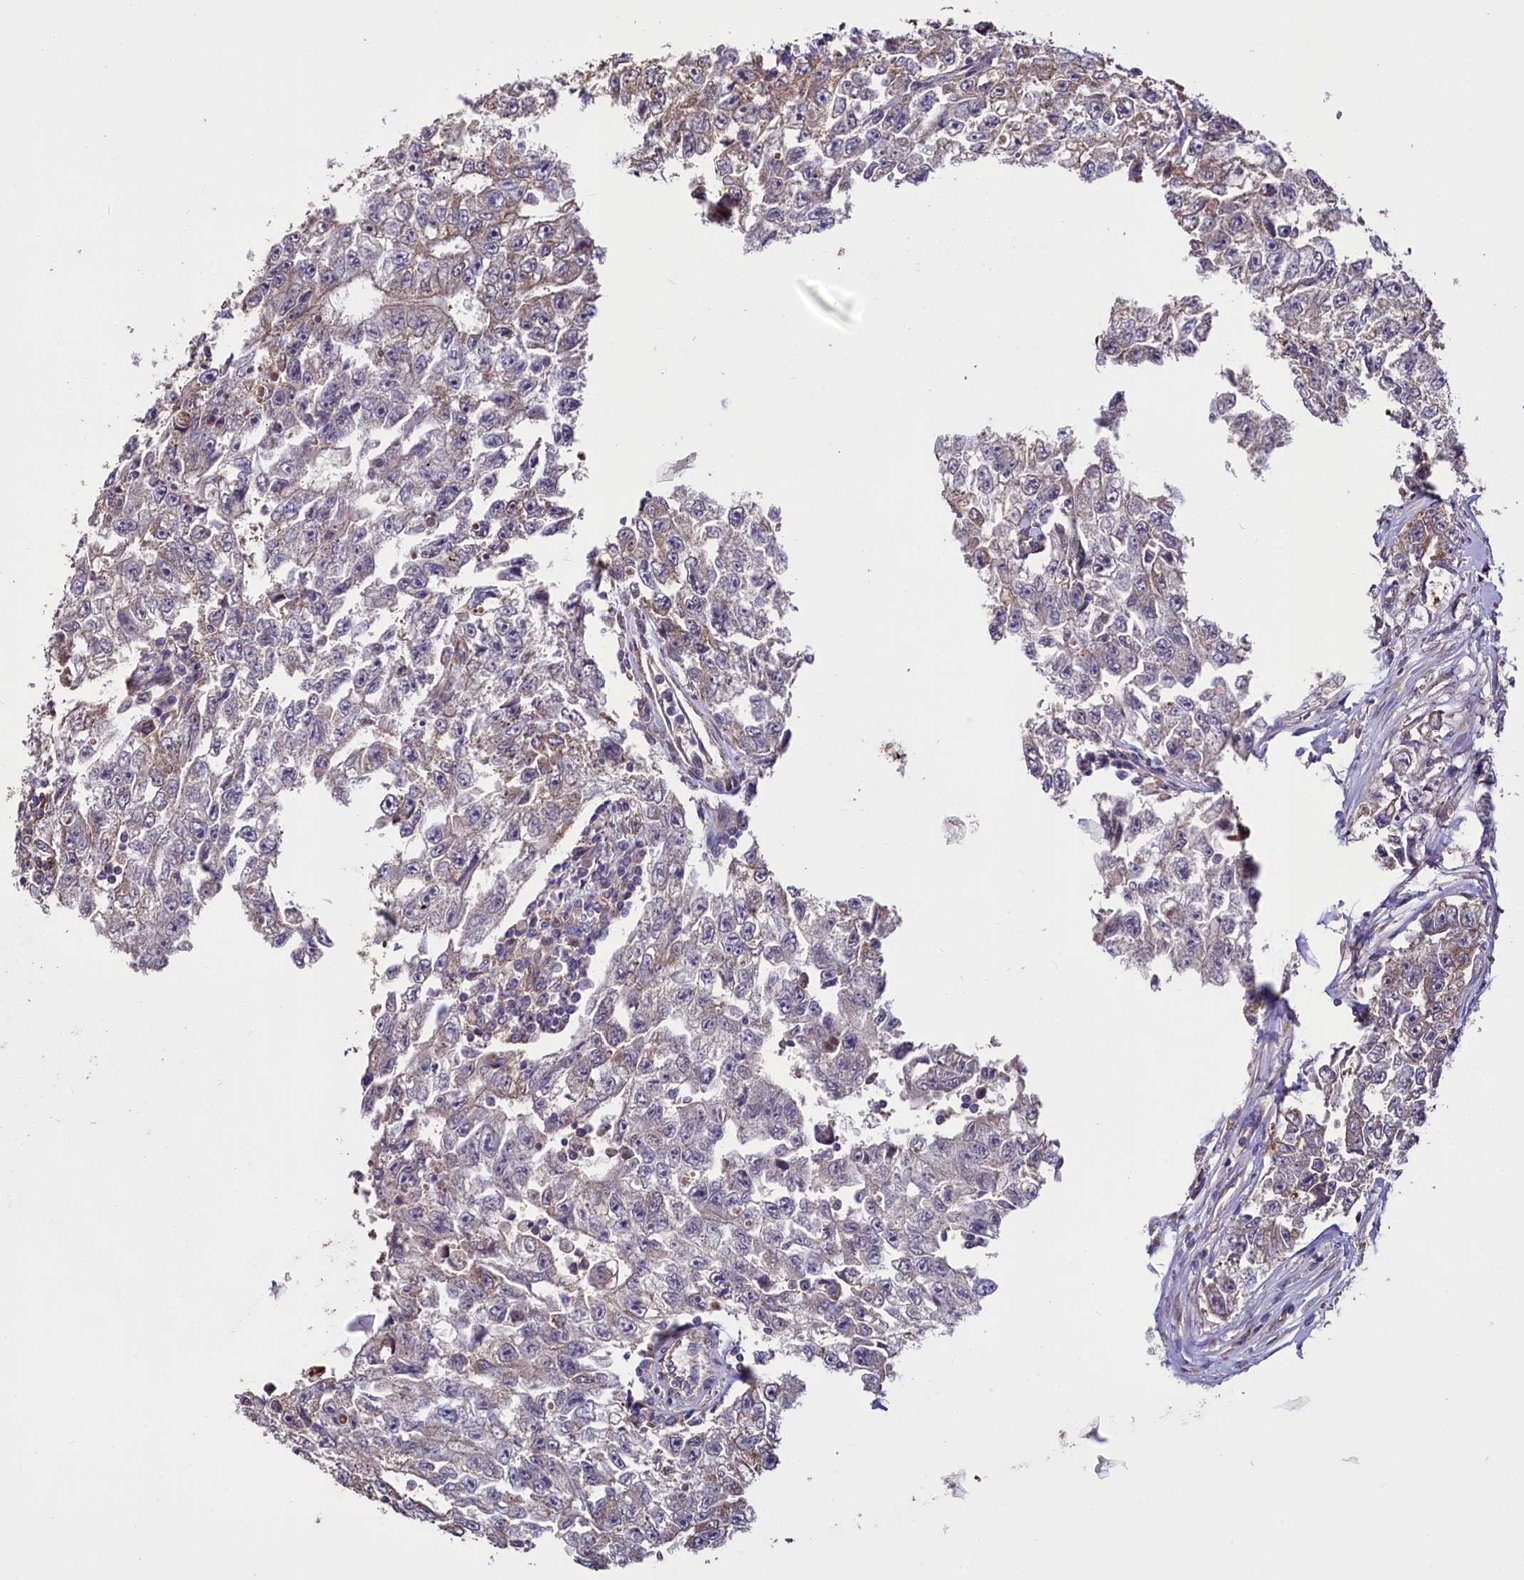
{"staining": {"intensity": "weak", "quantity": "25%-75%", "location": "cytoplasmic/membranous"}, "tissue": "testis cancer", "cell_type": "Tumor cells", "image_type": "cancer", "snomed": [{"axis": "morphology", "description": "Carcinoma, Embryonal, NOS"}, {"axis": "topography", "description": "Testis"}], "caption": "Immunohistochemistry of testis embryonal carcinoma displays low levels of weak cytoplasmic/membranous staining in approximately 25%-75% of tumor cells. The protein is stained brown, and the nuclei are stained in blue (DAB IHC with brightfield microscopy, high magnification).", "gene": "PDZRN3", "patient": {"sex": "male", "age": 17}}